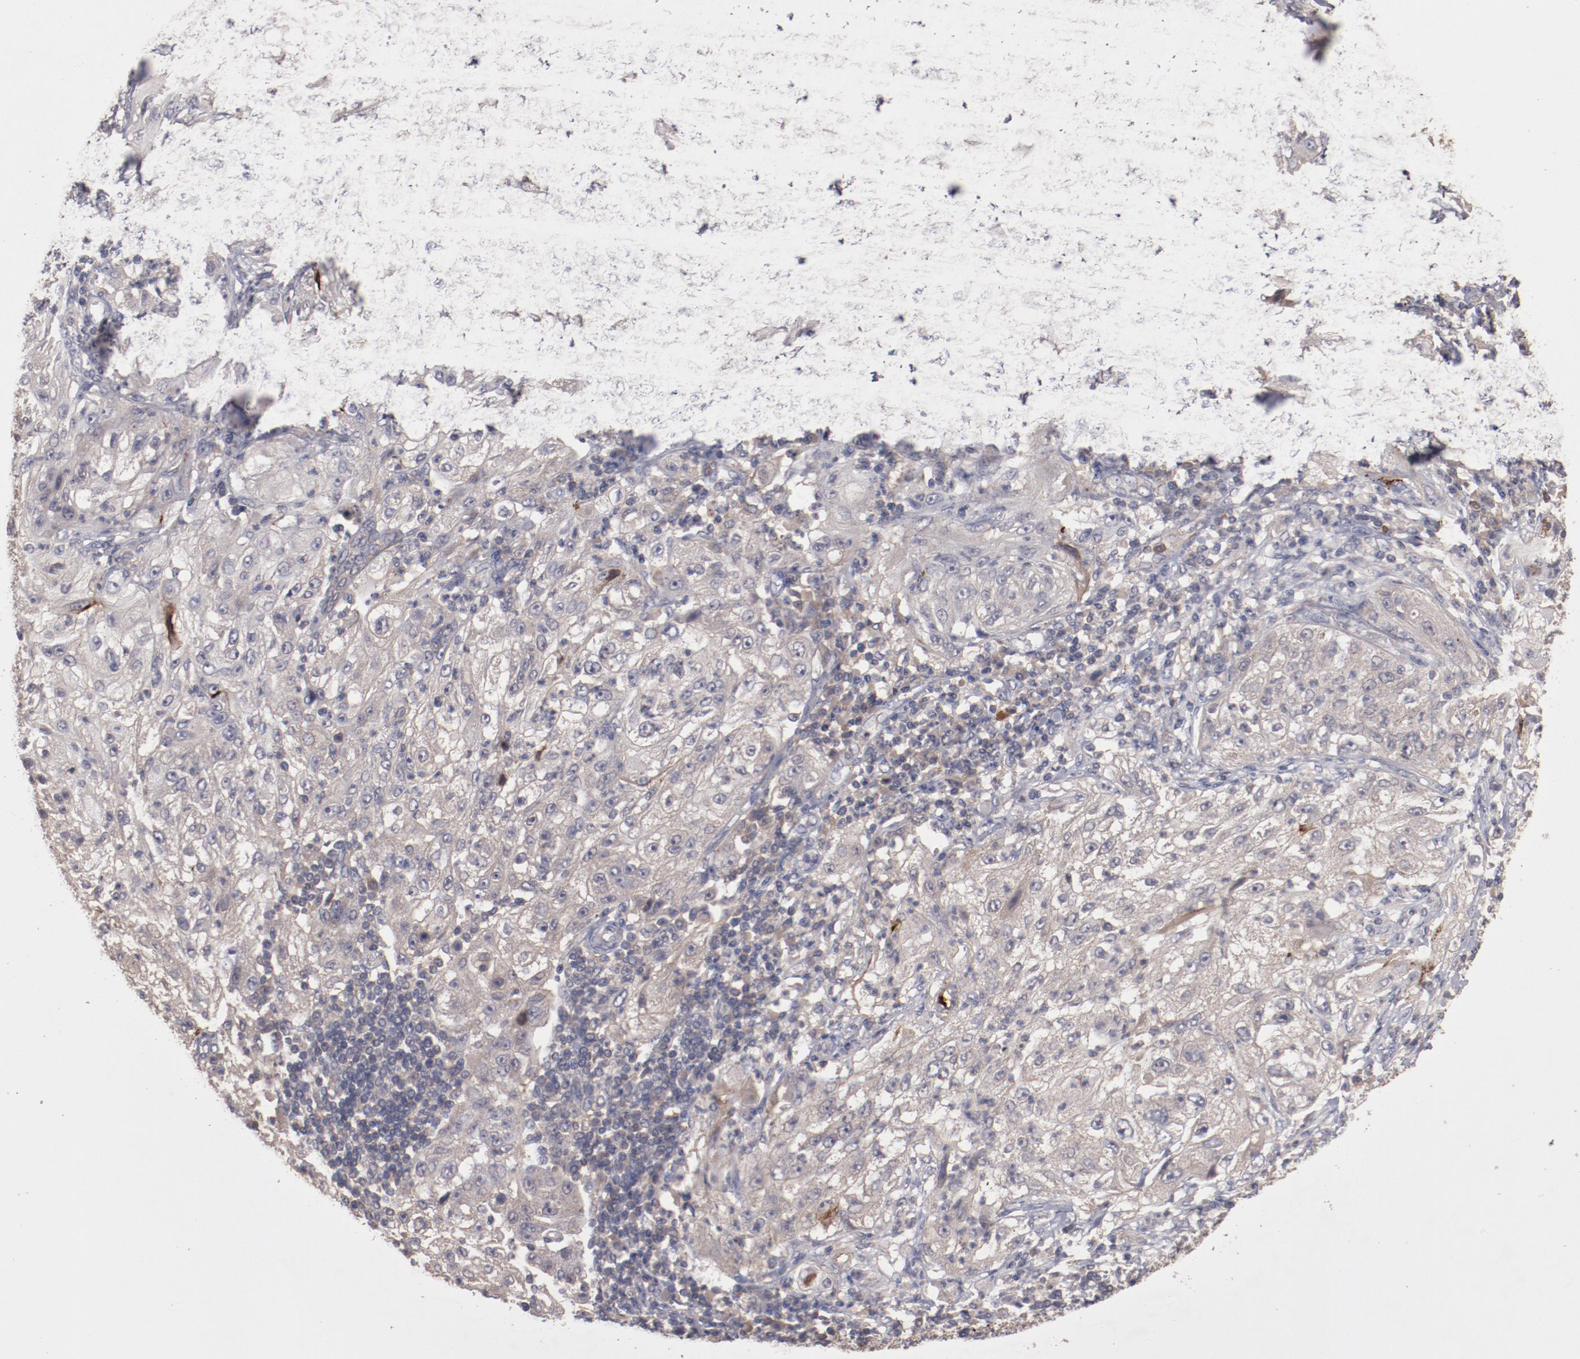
{"staining": {"intensity": "weak", "quantity": ">75%", "location": "cytoplasmic/membranous"}, "tissue": "lung cancer", "cell_type": "Tumor cells", "image_type": "cancer", "snomed": [{"axis": "morphology", "description": "Inflammation, NOS"}, {"axis": "morphology", "description": "Squamous cell carcinoma, NOS"}, {"axis": "topography", "description": "Lymph node"}, {"axis": "topography", "description": "Soft tissue"}, {"axis": "topography", "description": "Lung"}], "caption": "Immunohistochemistry of lung cancer (squamous cell carcinoma) shows low levels of weak cytoplasmic/membranous expression in about >75% of tumor cells.", "gene": "LRRC75B", "patient": {"sex": "male", "age": 66}}